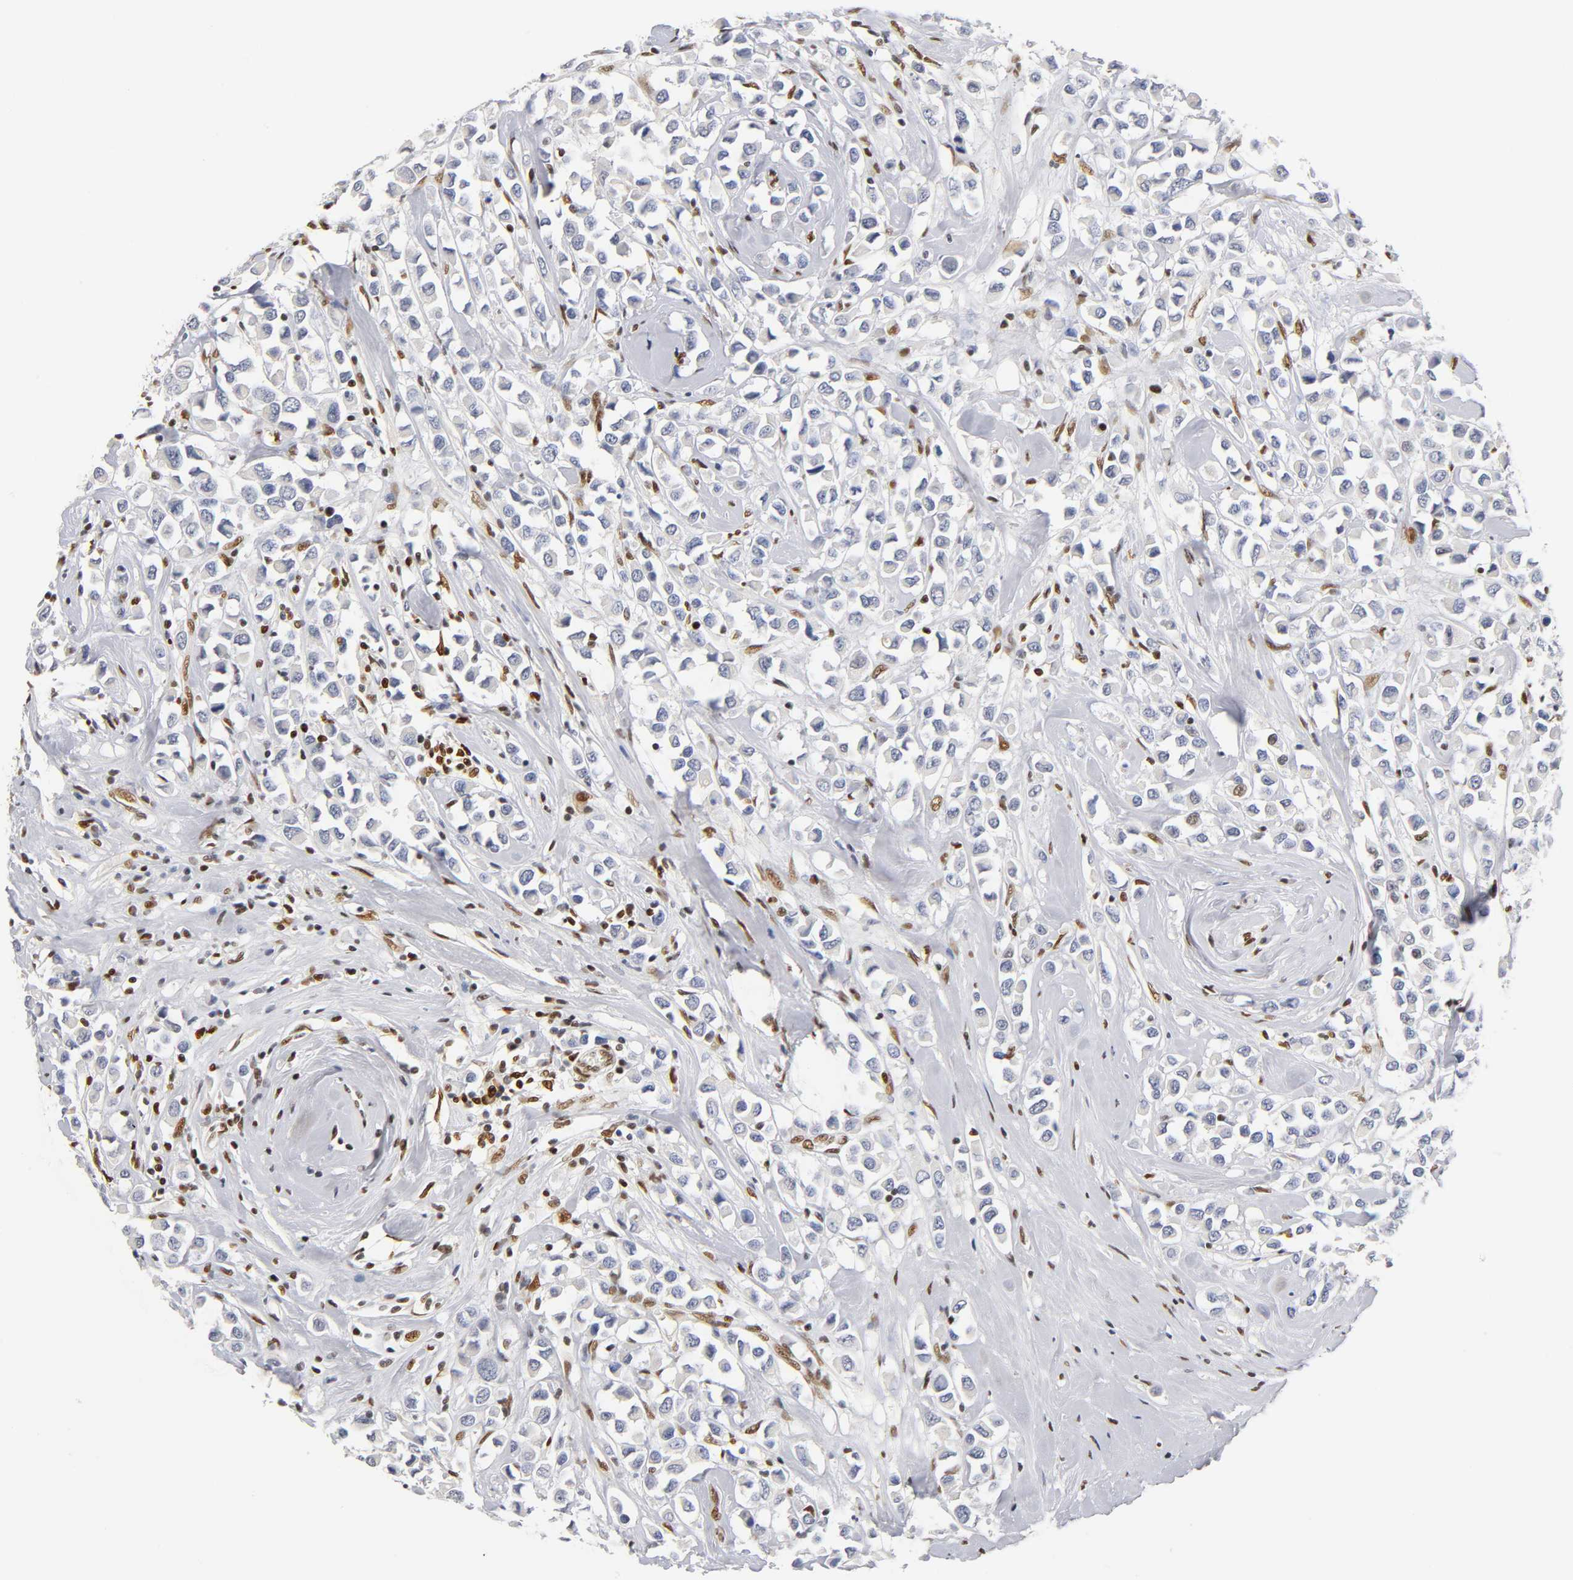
{"staining": {"intensity": "negative", "quantity": "none", "location": "none"}, "tissue": "breast cancer", "cell_type": "Tumor cells", "image_type": "cancer", "snomed": [{"axis": "morphology", "description": "Duct carcinoma"}, {"axis": "topography", "description": "Breast"}], "caption": "The immunohistochemistry micrograph has no significant positivity in tumor cells of breast cancer tissue.", "gene": "NR3C1", "patient": {"sex": "female", "age": 61}}